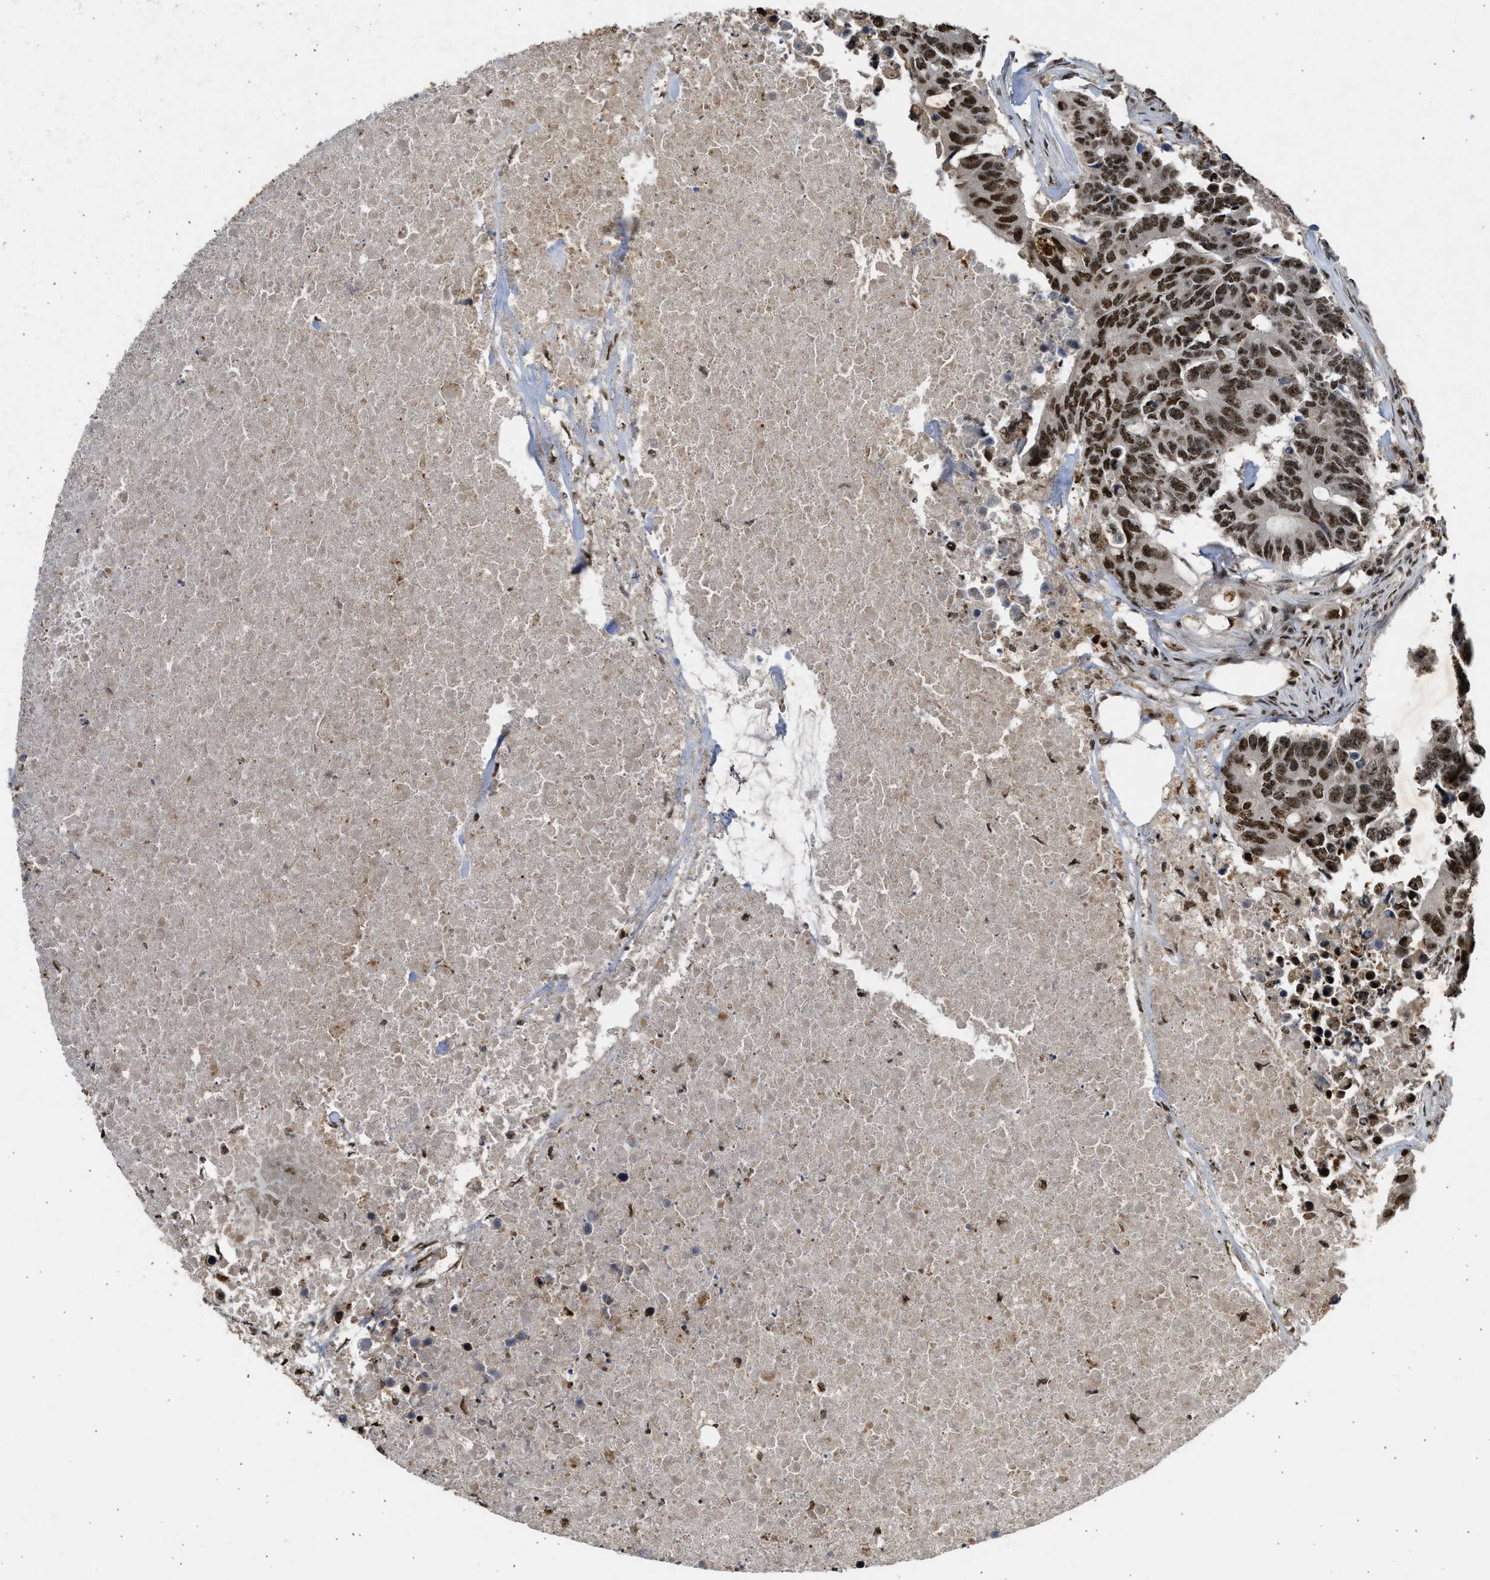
{"staining": {"intensity": "strong", "quantity": ">75%", "location": "nuclear"}, "tissue": "colorectal cancer", "cell_type": "Tumor cells", "image_type": "cancer", "snomed": [{"axis": "morphology", "description": "Adenocarcinoma, NOS"}, {"axis": "topography", "description": "Colon"}], "caption": "A brown stain labels strong nuclear positivity of a protein in colorectal cancer (adenocarcinoma) tumor cells.", "gene": "TFDP2", "patient": {"sex": "male", "age": 71}}